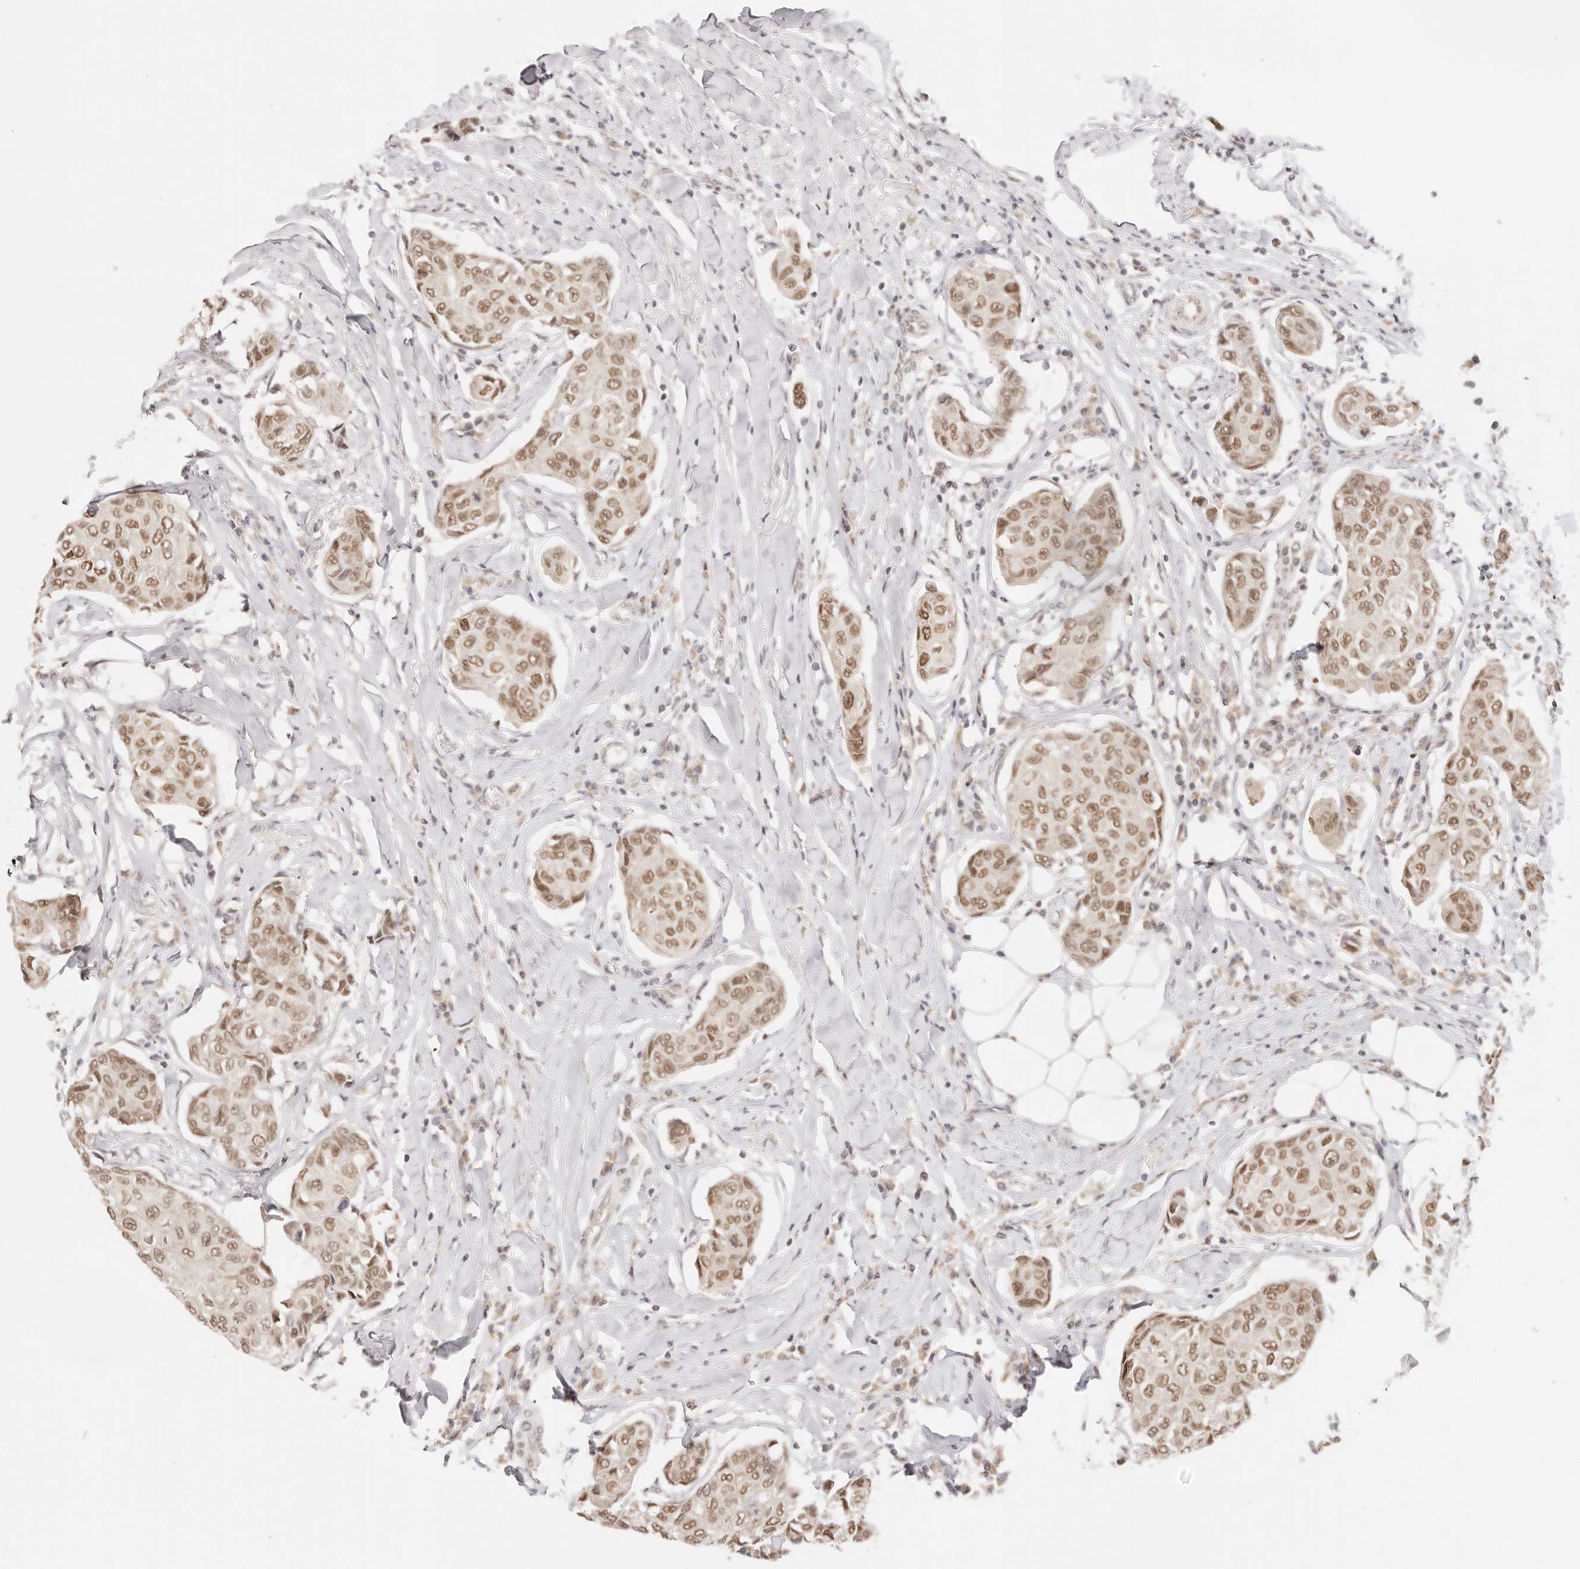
{"staining": {"intensity": "moderate", "quantity": ">75%", "location": "nuclear"}, "tissue": "breast cancer", "cell_type": "Tumor cells", "image_type": "cancer", "snomed": [{"axis": "morphology", "description": "Duct carcinoma"}, {"axis": "topography", "description": "Breast"}], "caption": "Breast infiltrating ductal carcinoma stained for a protein shows moderate nuclear positivity in tumor cells.", "gene": "RFC3", "patient": {"sex": "female", "age": 80}}